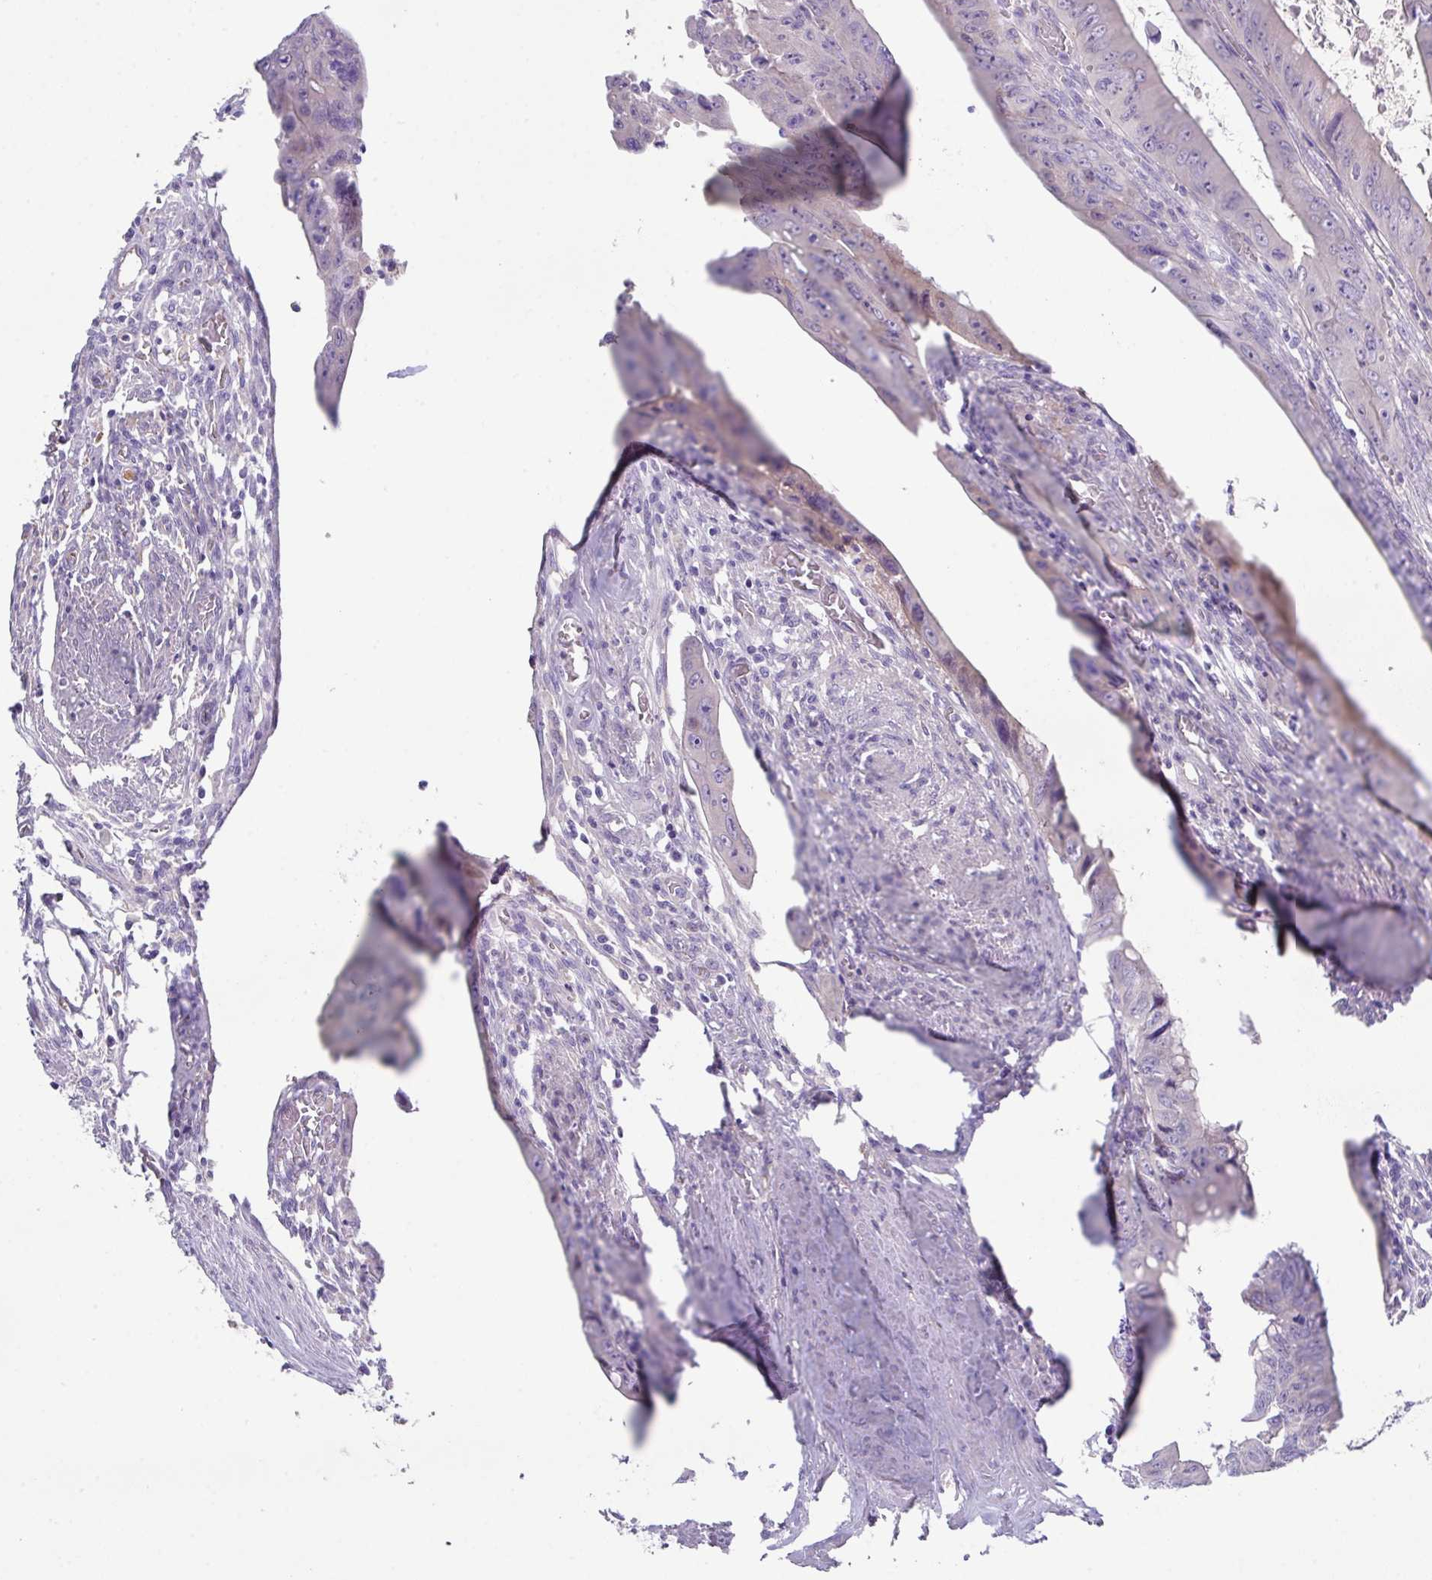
{"staining": {"intensity": "negative", "quantity": "none", "location": "none"}, "tissue": "colorectal cancer", "cell_type": "Tumor cells", "image_type": "cancer", "snomed": [{"axis": "morphology", "description": "Adenocarcinoma, NOS"}, {"axis": "topography", "description": "Rectum"}], "caption": "IHC of colorectal cancer (adenocarcinoma) shows no expression in tumor cells.", "gene": "DNAL1", "patient": {"sex": "male", "age": 78}}